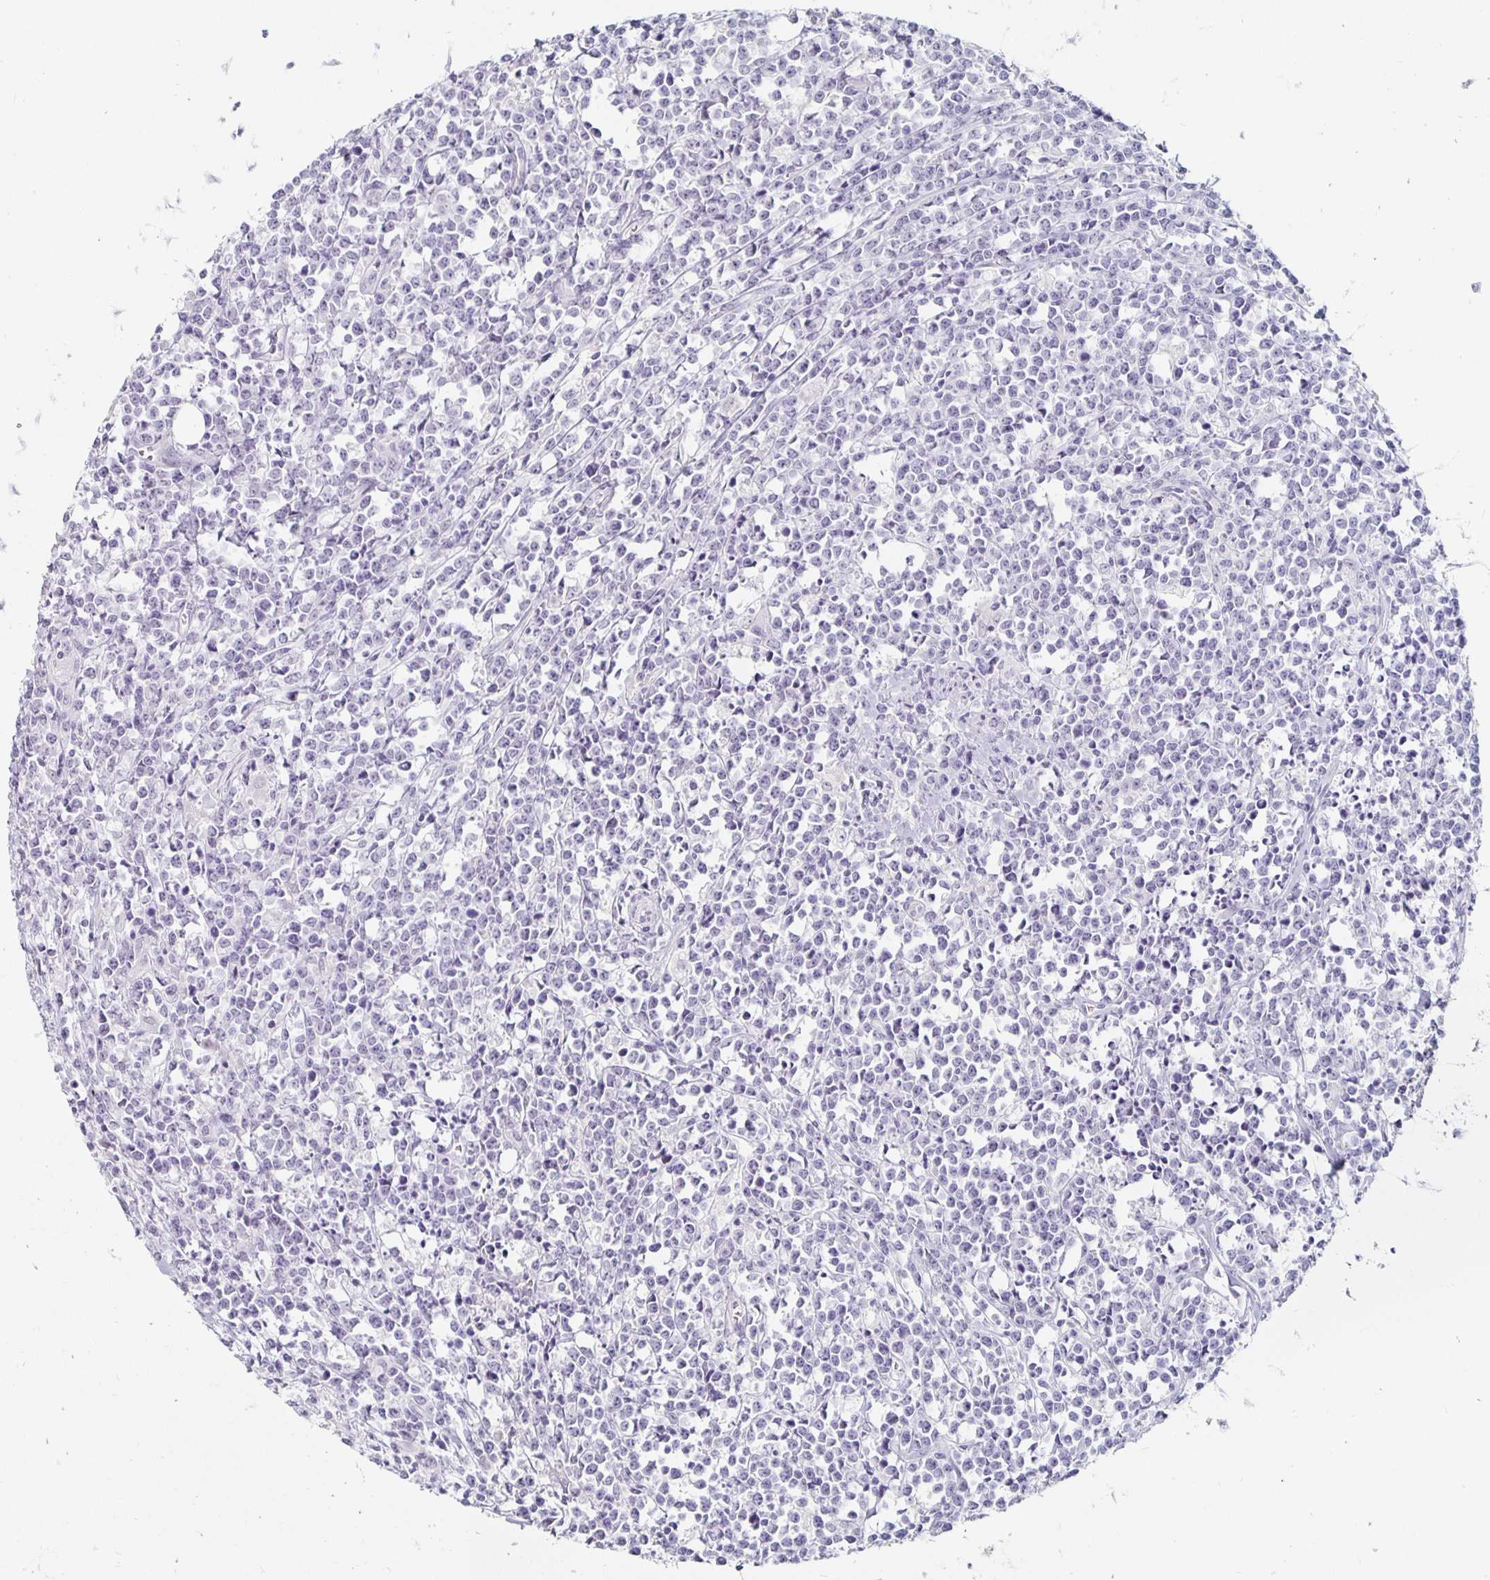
{"staining": {"intensity": "negative", "quantity": "none", "location": "none"}, "tissue": "lymphoma", "cell_type": "Tumor cells", "image_type": "cancer", "snomed": [{"axis": "morphology", "description": "Malignant lymphoma, non-Hodgkin's type, High grade"}, {"axis": "topography", "description": "Small intestine"}], "caption": "There is no significant expression in tumor cells of lymphoma. Brightfield microscopy of immunohistochemistry stained with DAB (brown) and hematoxylin (blue), captured at high magnification.", "gene": "KCNQ2", "patient": {"sex": "female", "age": 56}}